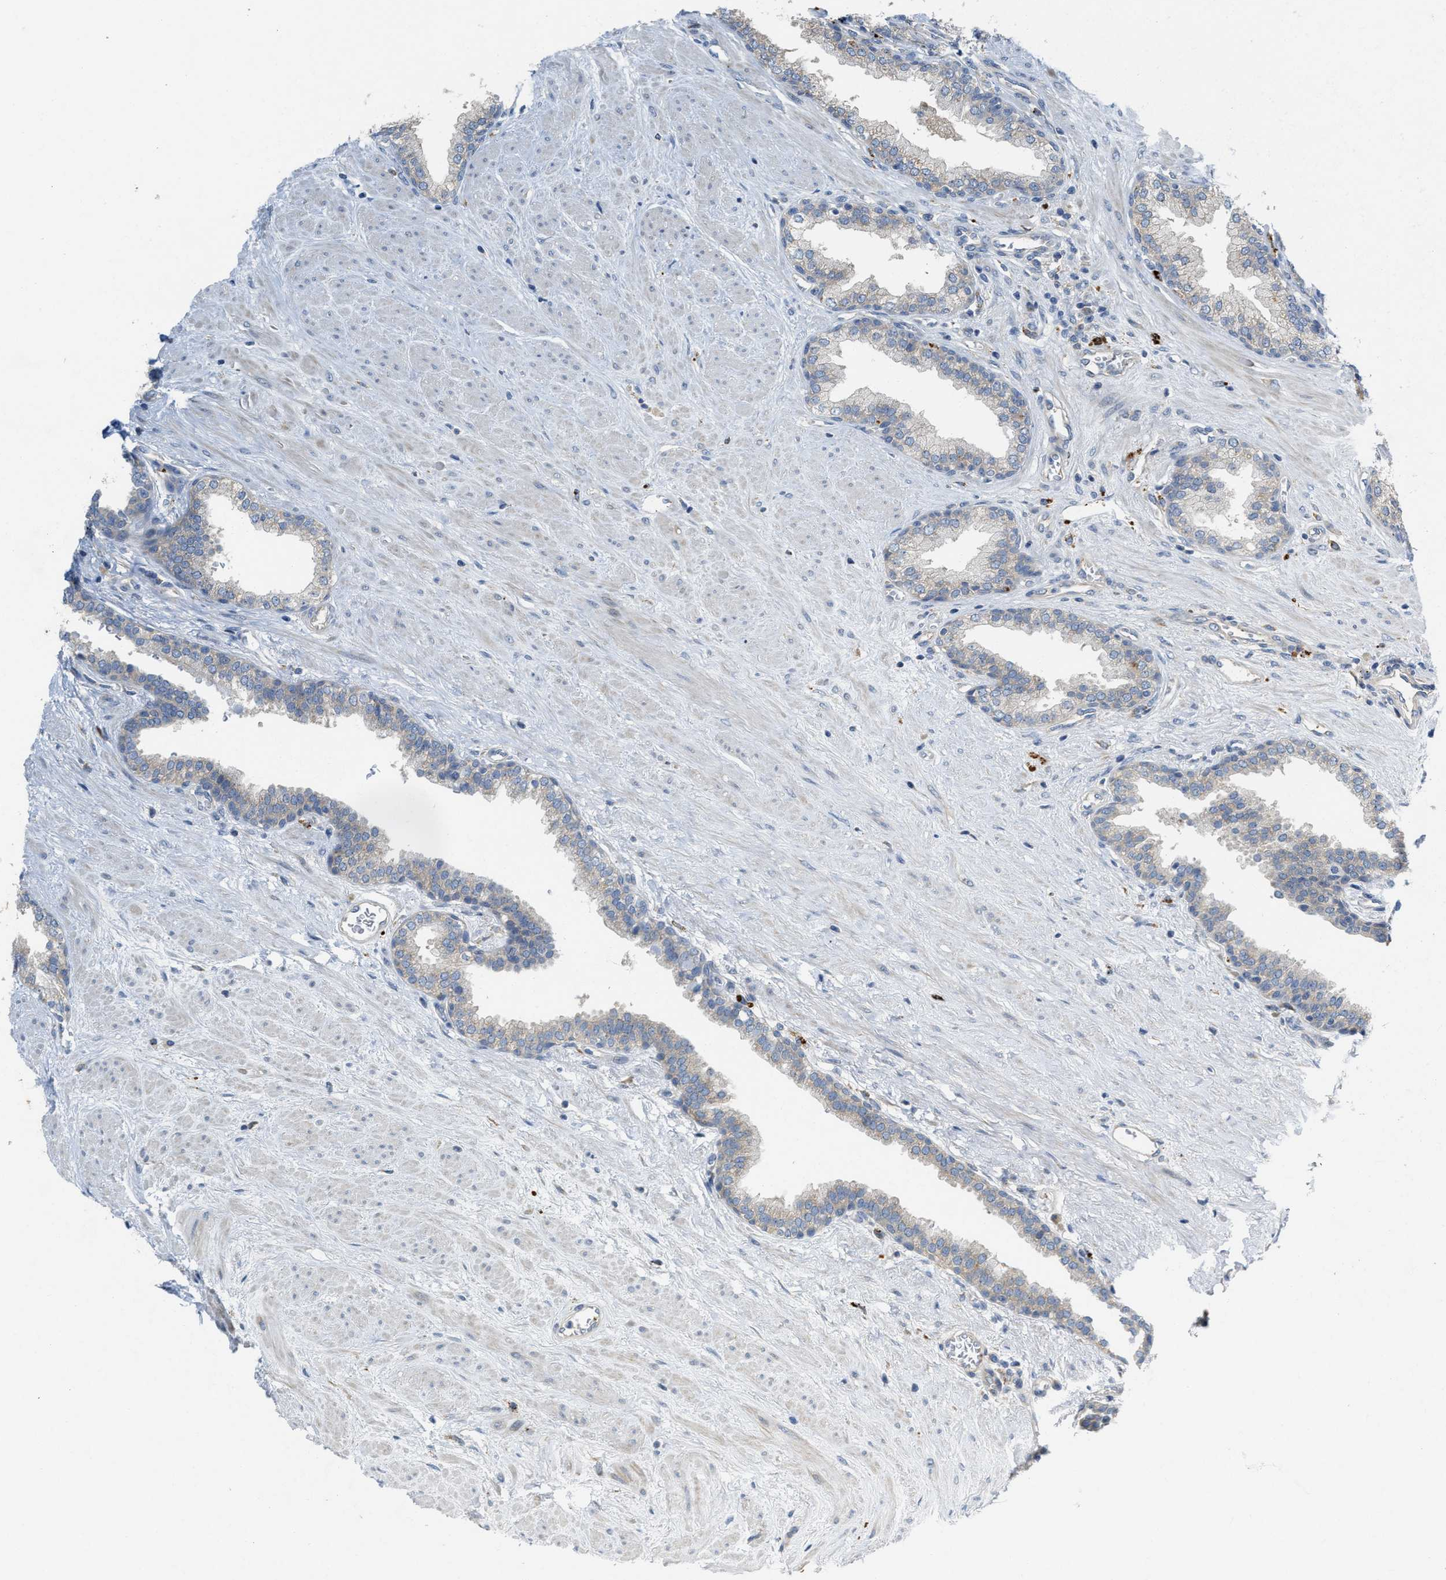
{"staining": {"intensity": "weak", "quantity": "<25%", "location": "cytoplasmic/membranous"}, "tissue": "prostate", "cell_type": "Glandular cells", "image_type": "normal", "snomed": [{"axis": "morphology", "description": "Normal tissue, NOS"}, {"axis": "topography", "description": "Prostate"}], "caption": "A micrograph of prostate stained for a protein displays no brown staining in glandular cells. The staining is performed using DAB brown chromogen with nuclei counter-stained in using hematoxylin.", "gene": "KLHDC10", "patient": {"sex": "male", "age": 51}}